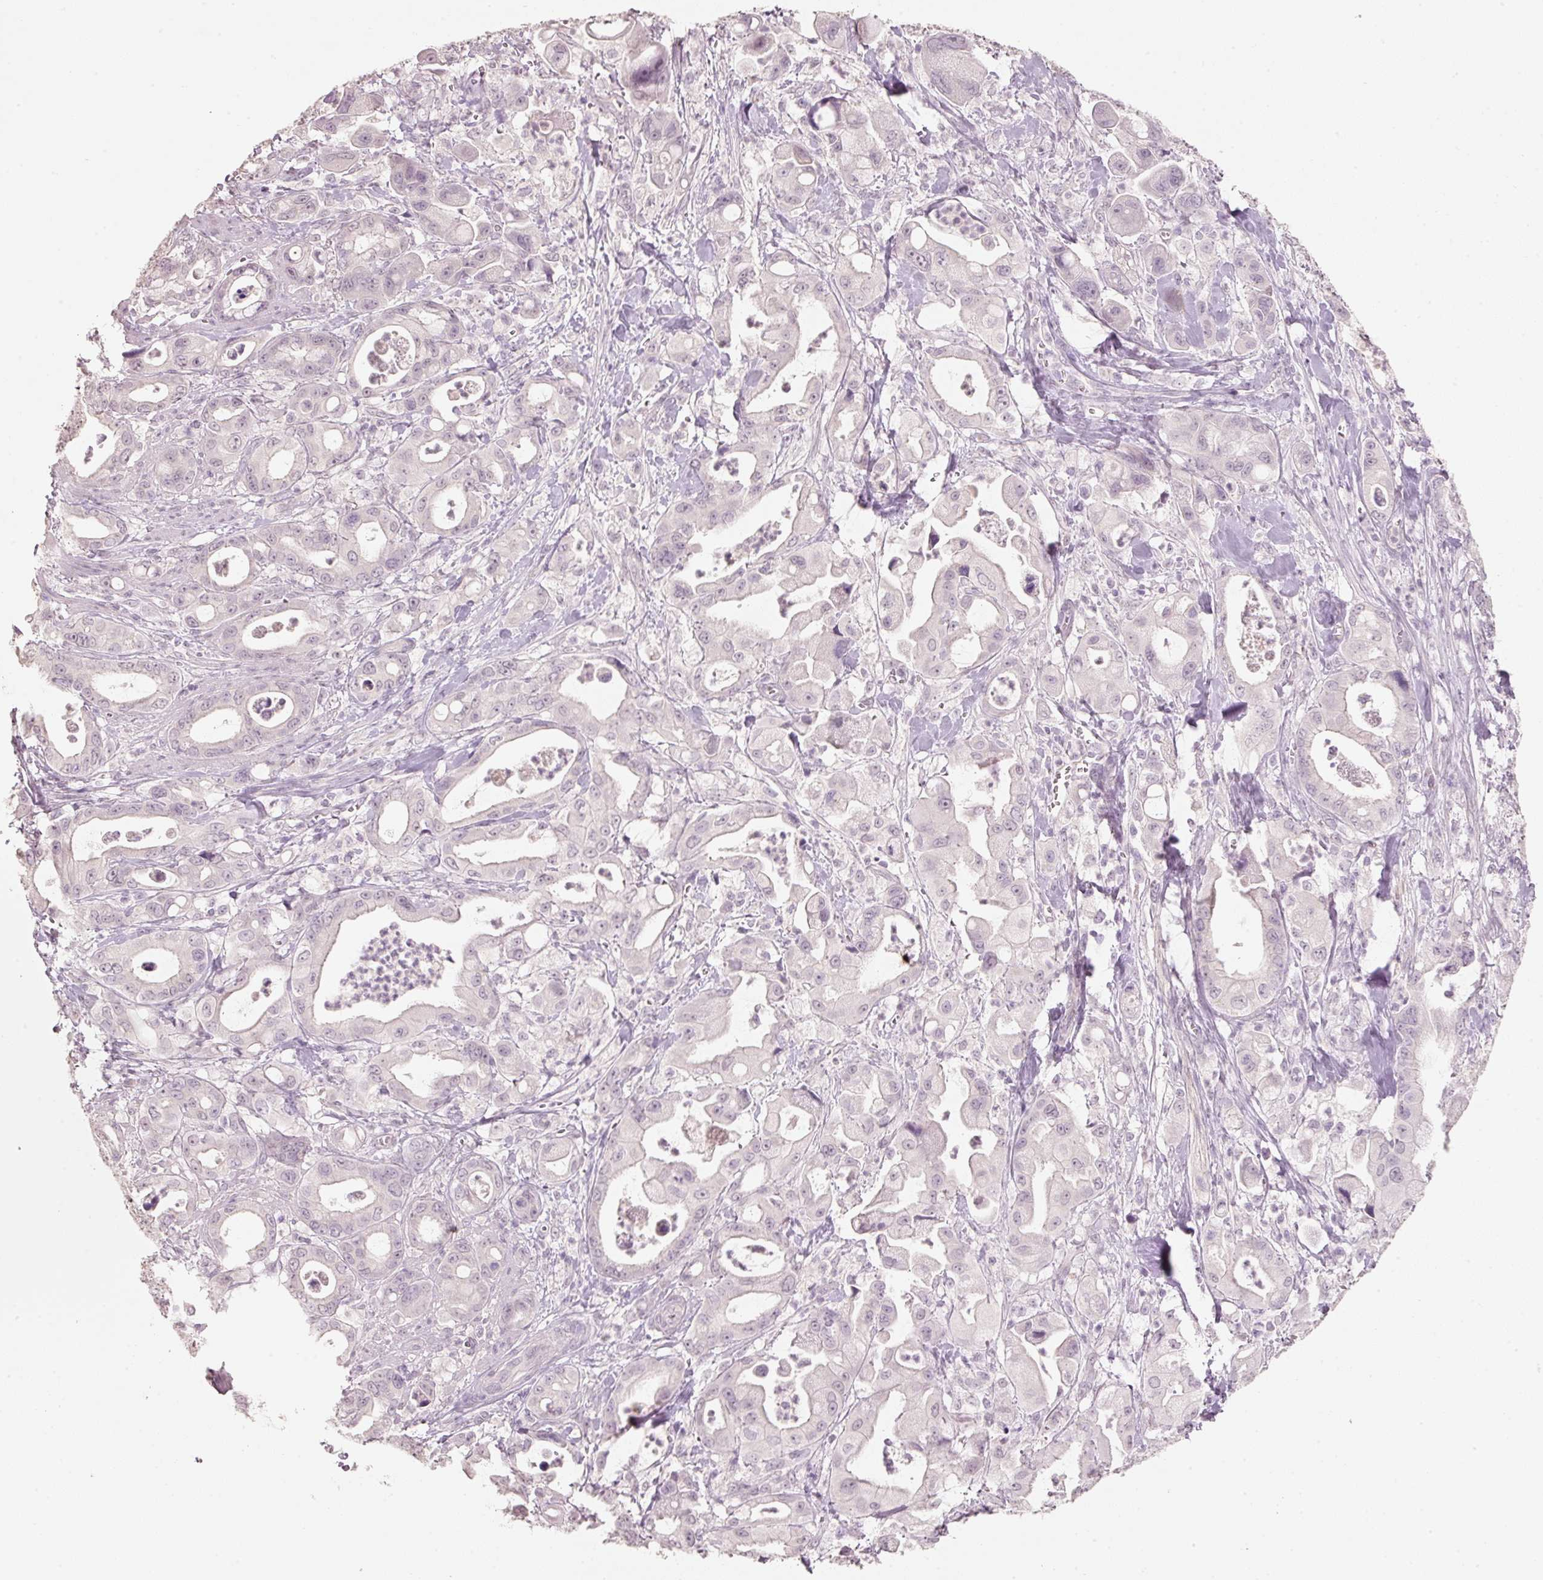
{"staining": {"intensity": "negative", "quantity": "none", "location": "none"}, "tissue": "pancreatic cancer", "cell_type": "Tumor cells", "image_type": "cancer", "snomed": [{"axis": "morphology", "description": "Adenocarcinoma, NOS"}, {"axis": "topography", "description": "Pancreas"}], "caption": "Micrograph shows no protein expression in tumor cells of adenocarcinoma (pancreatic) tissue.", "gene": "STEAP1", "patient": {"sex": "male", "age": 68}}